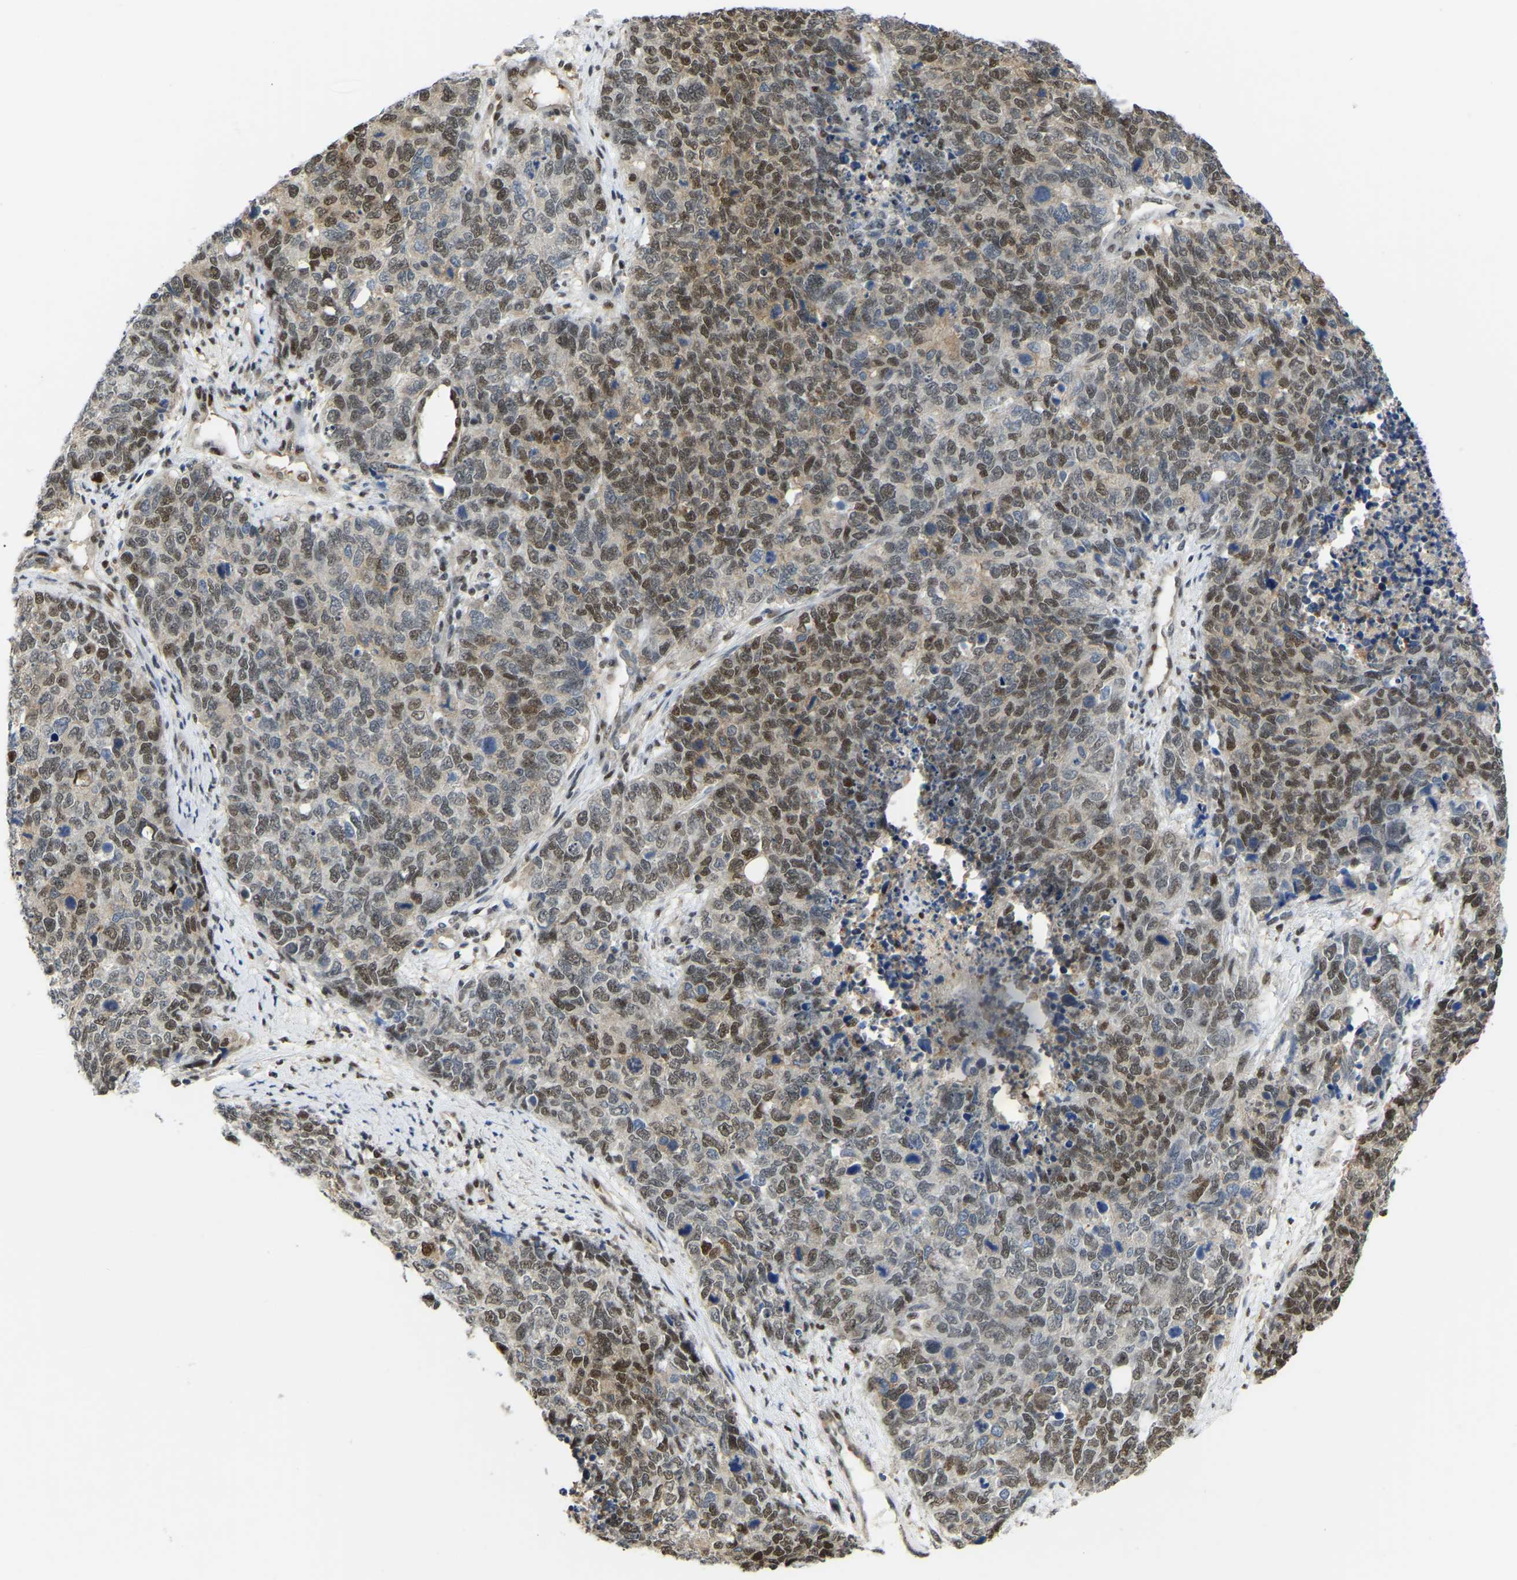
{"staining": {"intensity": "moderate", "quantity": "25%-75%", "location": "nuclear"}, "tissue": "cervical cancer", "cell_type": "Tumor cells", "image_type": "cancer", "snomed": [{"axis": "morphology", "description": "Squamous cell carcinoma, NOS"}, {"axis": "topography", "description": "Cervix"}], "caption": "Immunohistochemistry (DAB (3,3'-diaminobenzidine)) staining of cervical cancer reveals moderate nuclear protein staining in about 25%-75% of tumor cells.", "gene": "KLRG2", "patient": {"sex": "female", "age": 63}}